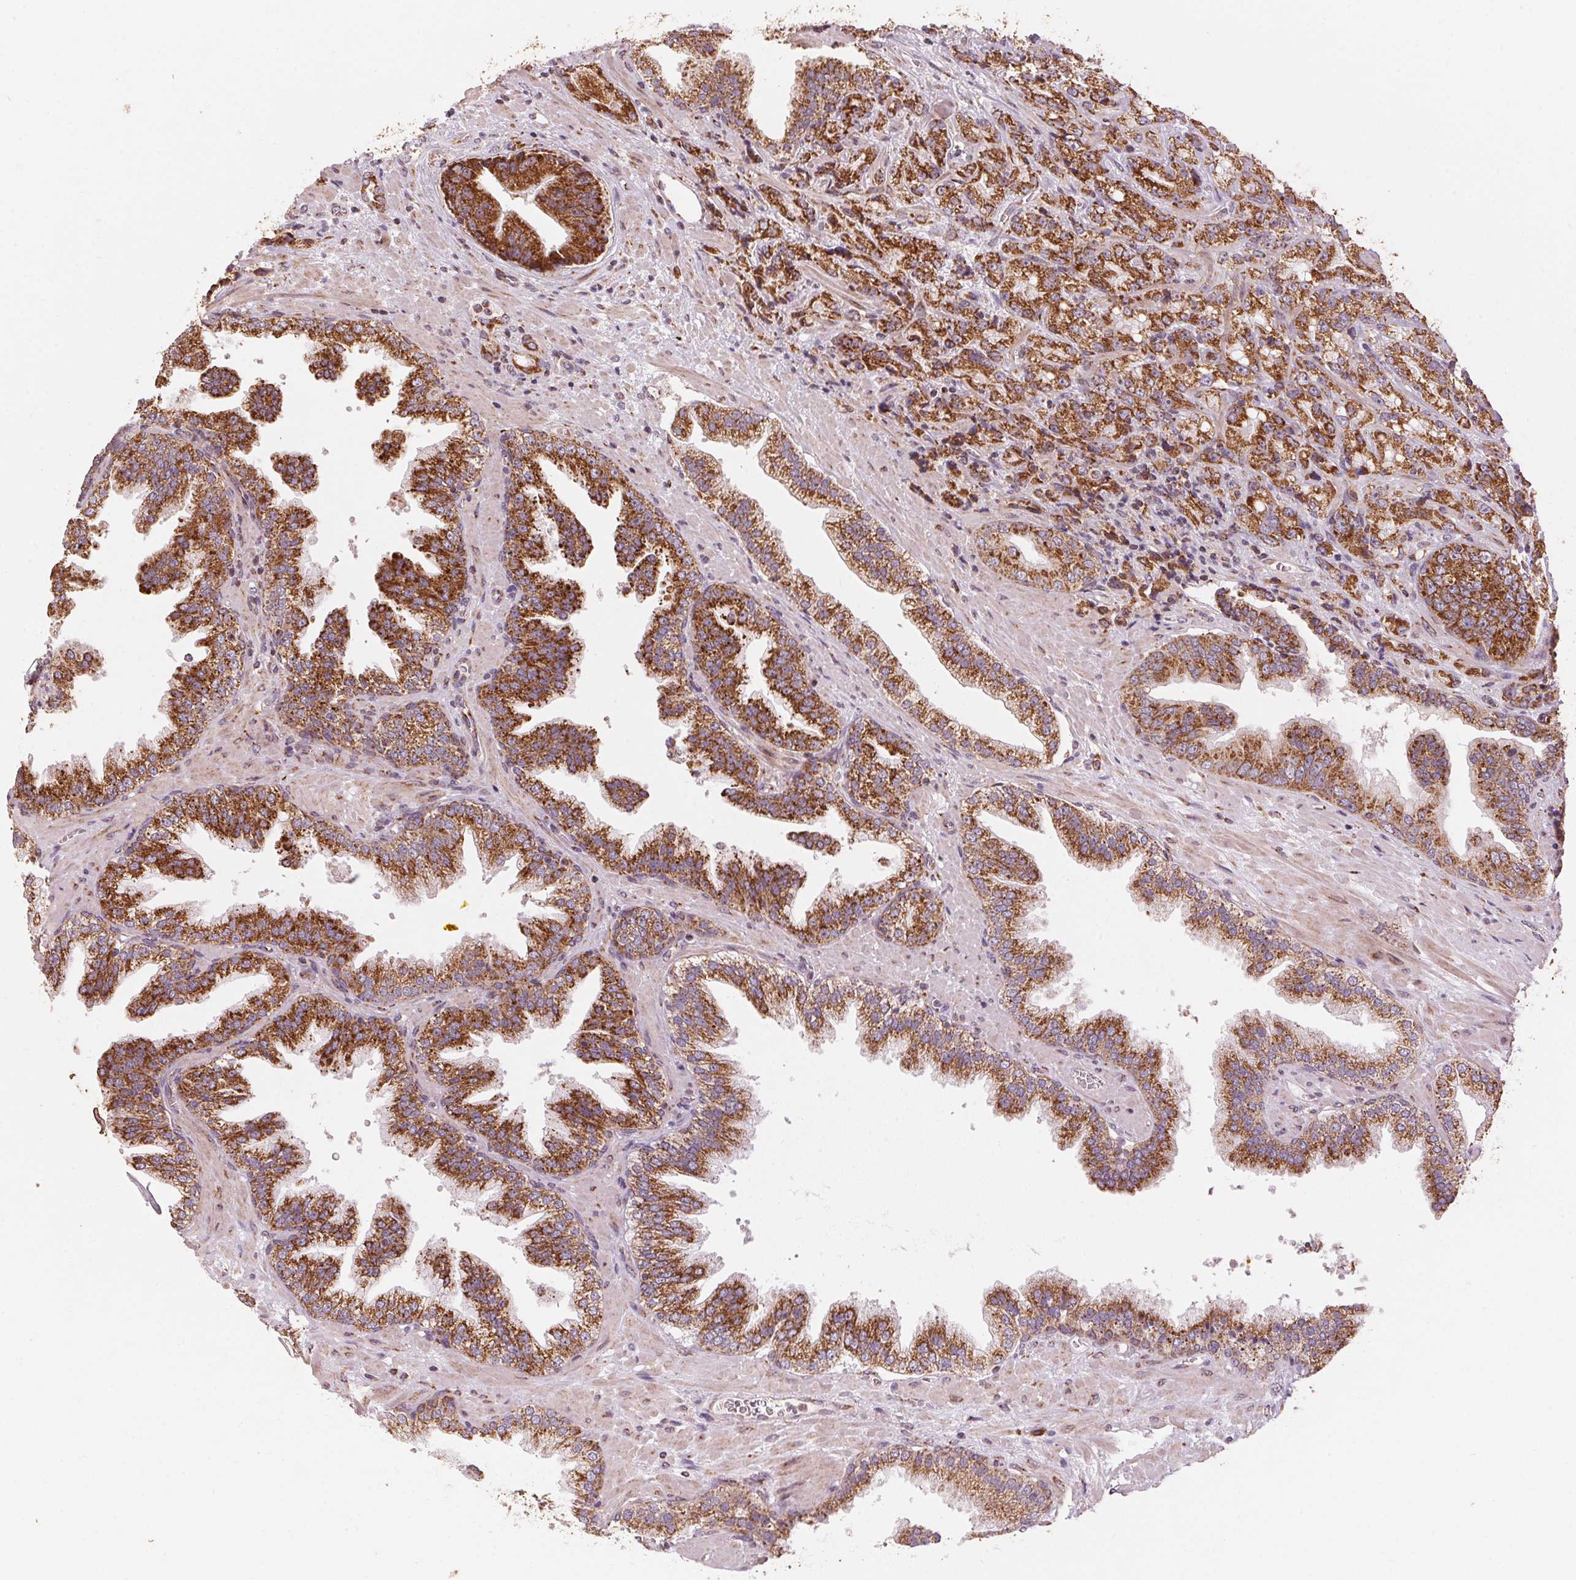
{"staining": {"intensity": "strong", "quantity": ">75%", "location": "cytoplasmic/membranous"}, "tissue": "prostate cancer", "cell_type": "Tumor cells", "image_type": "cancer", "snomed": [{"axis": "morphology", "description": "Adenocarcinoma, NOS"}, {"axis": "topography", "description": "Prostate"}], "caption": "Prostate adenocarcinoma was stained to show a protein in brown. There is high levels of strong cytoplasmic/membranous expression in about >75% of tumor cells. (DAB (3,3'-diaminobenzidine) IHC with brightfield microscopy, high magnification).", "gene": "TOMM70", "patient": {"sex": "male", "age": 63}}